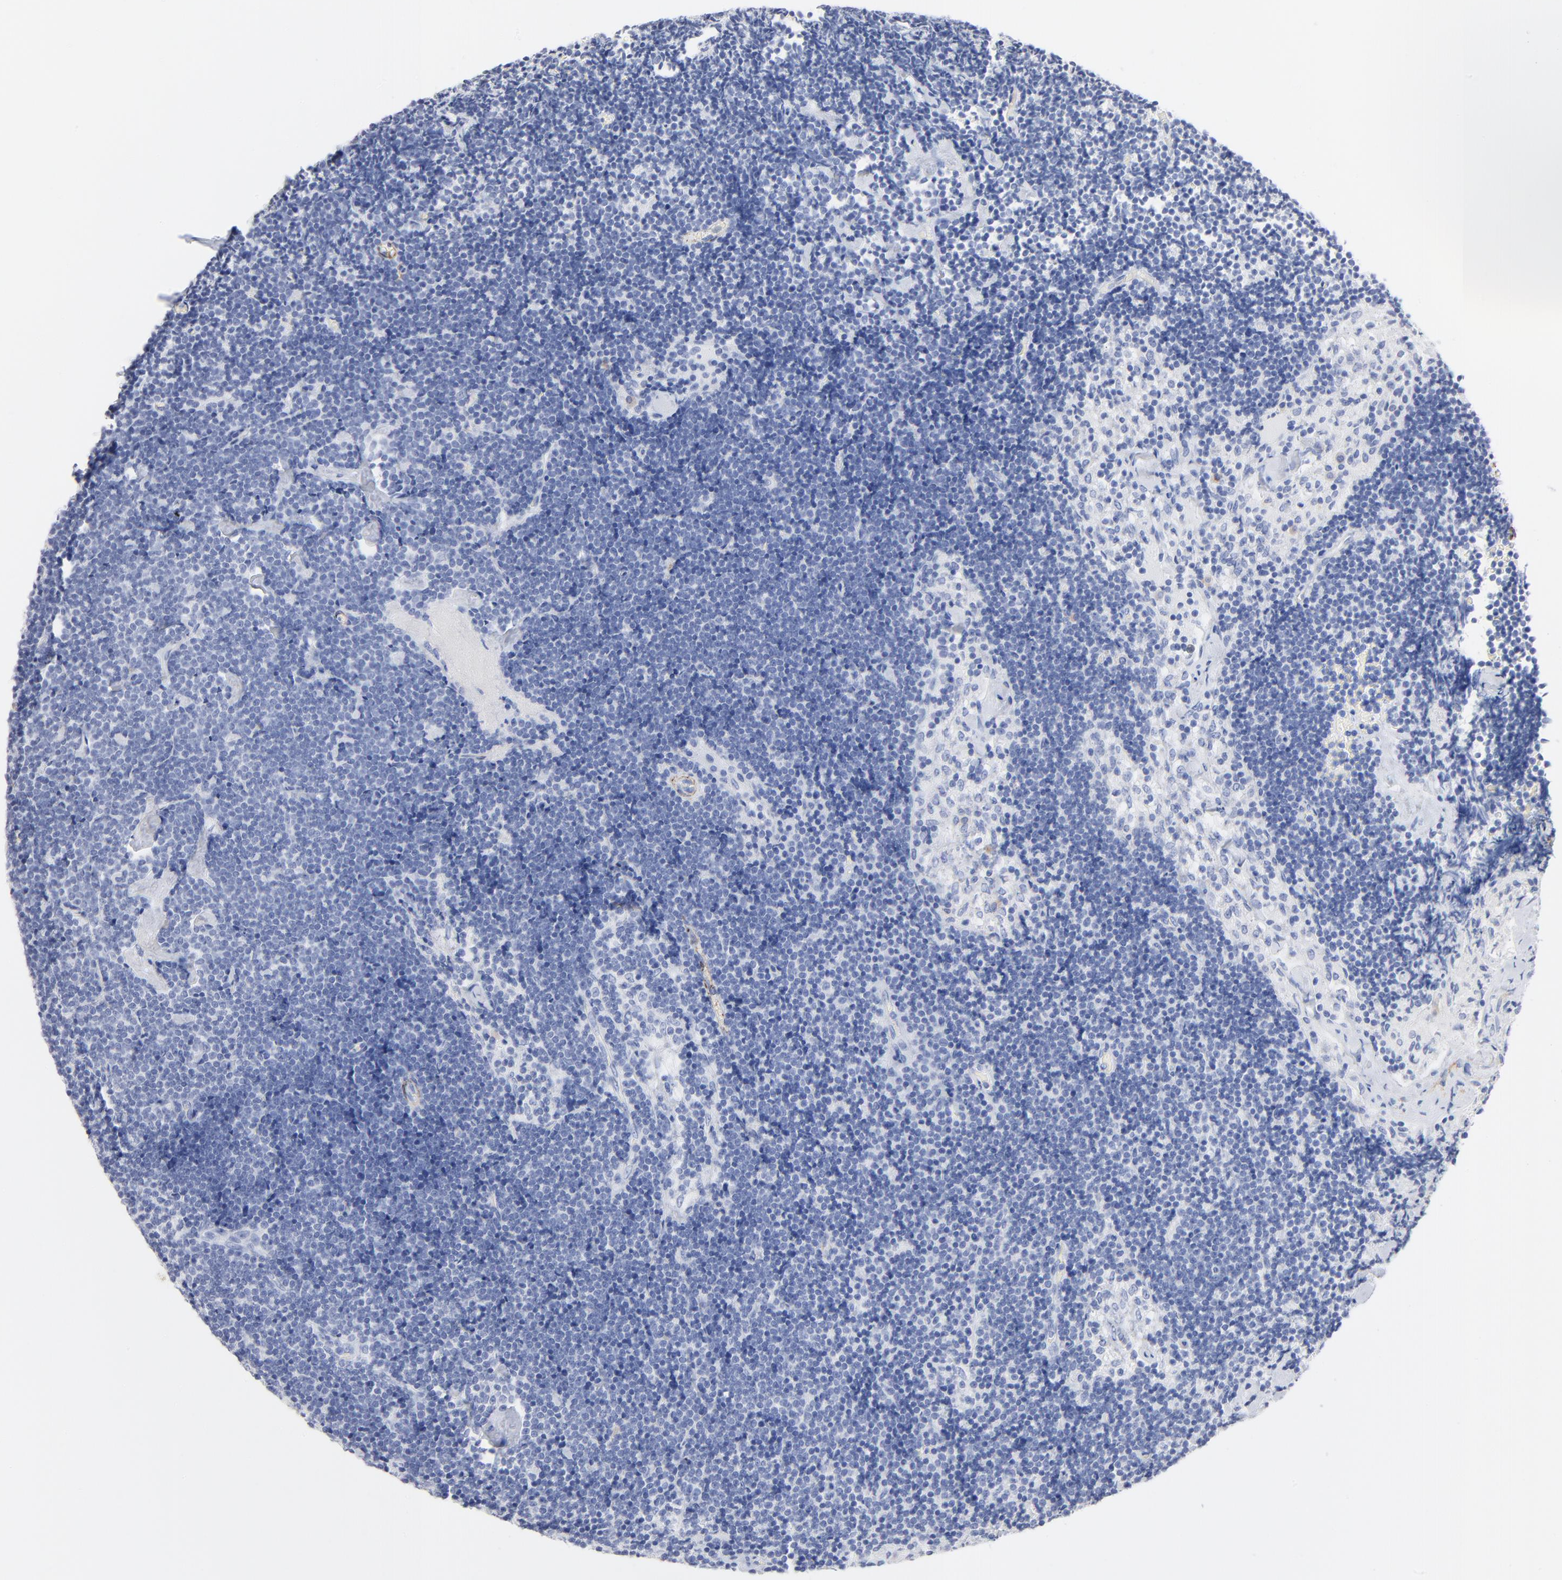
{"staining": {"intensity": "negative", "quantity": "none", "location": "none"}, "tissue": "lymph node", "cell_type": "Non-germinal center cells", "image_type": "normal", "snomed": [{"axis": "morphology", "description": "Normal tissue, NOS"}, {"axis": "topography", "description": "Lymph node"}], "caption": "Immunohistochemical staining of unremarkable lymph node demonstrates no significant positivity in non-germinal center cells.", "gene": "AGTR1", "patient": {"sex": "male", "age": 63}}